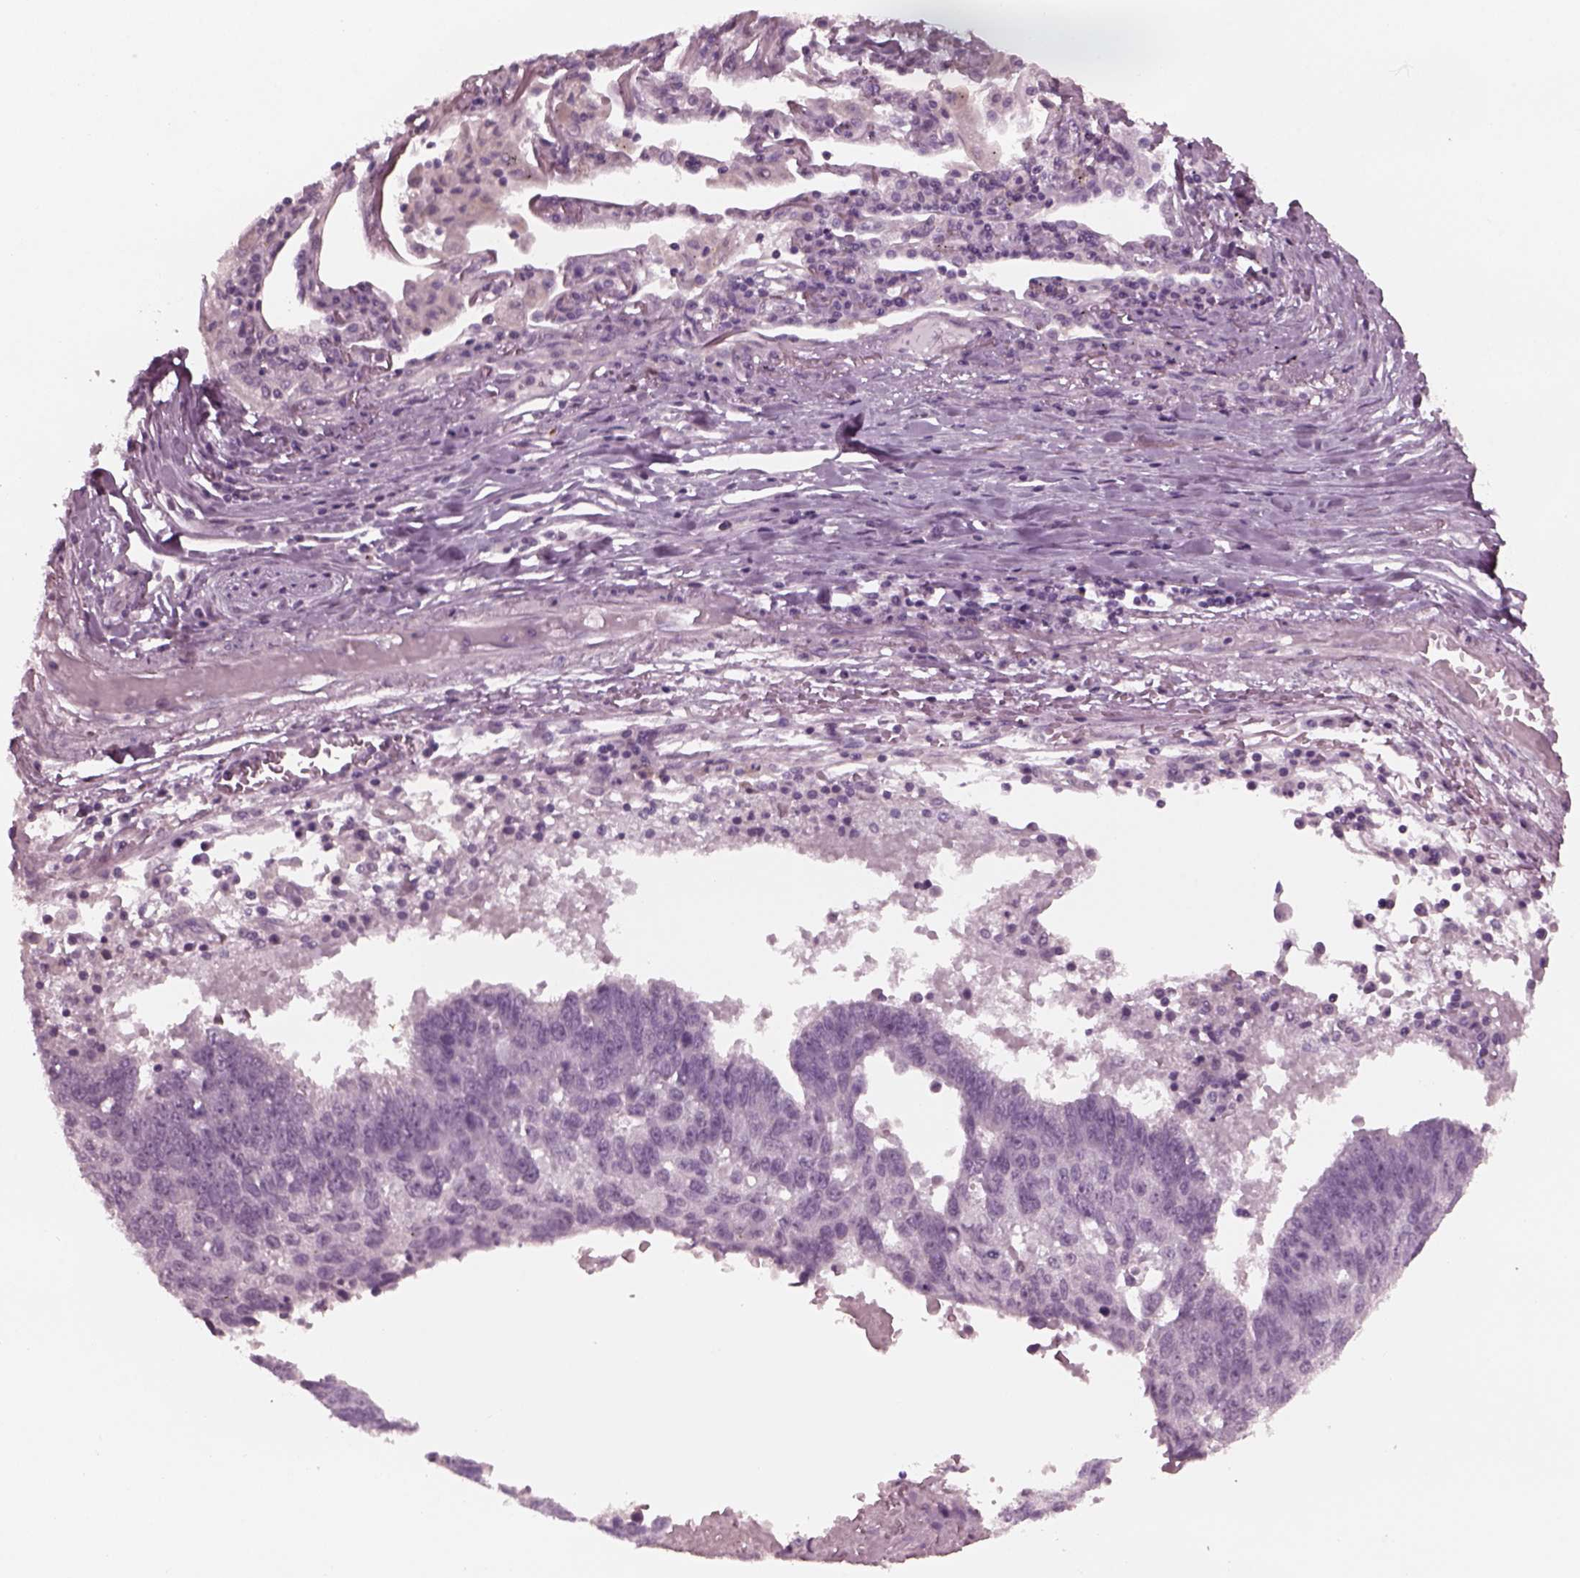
{"staining": {"intensity": "negative", "quantity": "none", "location": "none"}, "tissue": "lung cancer", "cell_type": "Tumor cells", "image_type": "cancer", "snomed": [{"axis": "morphology", "description": "Squamous cell carcinoma, NOS"}, {"axis": "topography", "description": "Lung"}], "caption": "Histopathology image shows no protein positivity in tumor cells of lung cancer tissue. The staining is performed using DAB brown chromogen with nuclei counter-stained in using hematoxylin.", "gene": "YY2", "patient": {"sex": "male", "age": 73}}